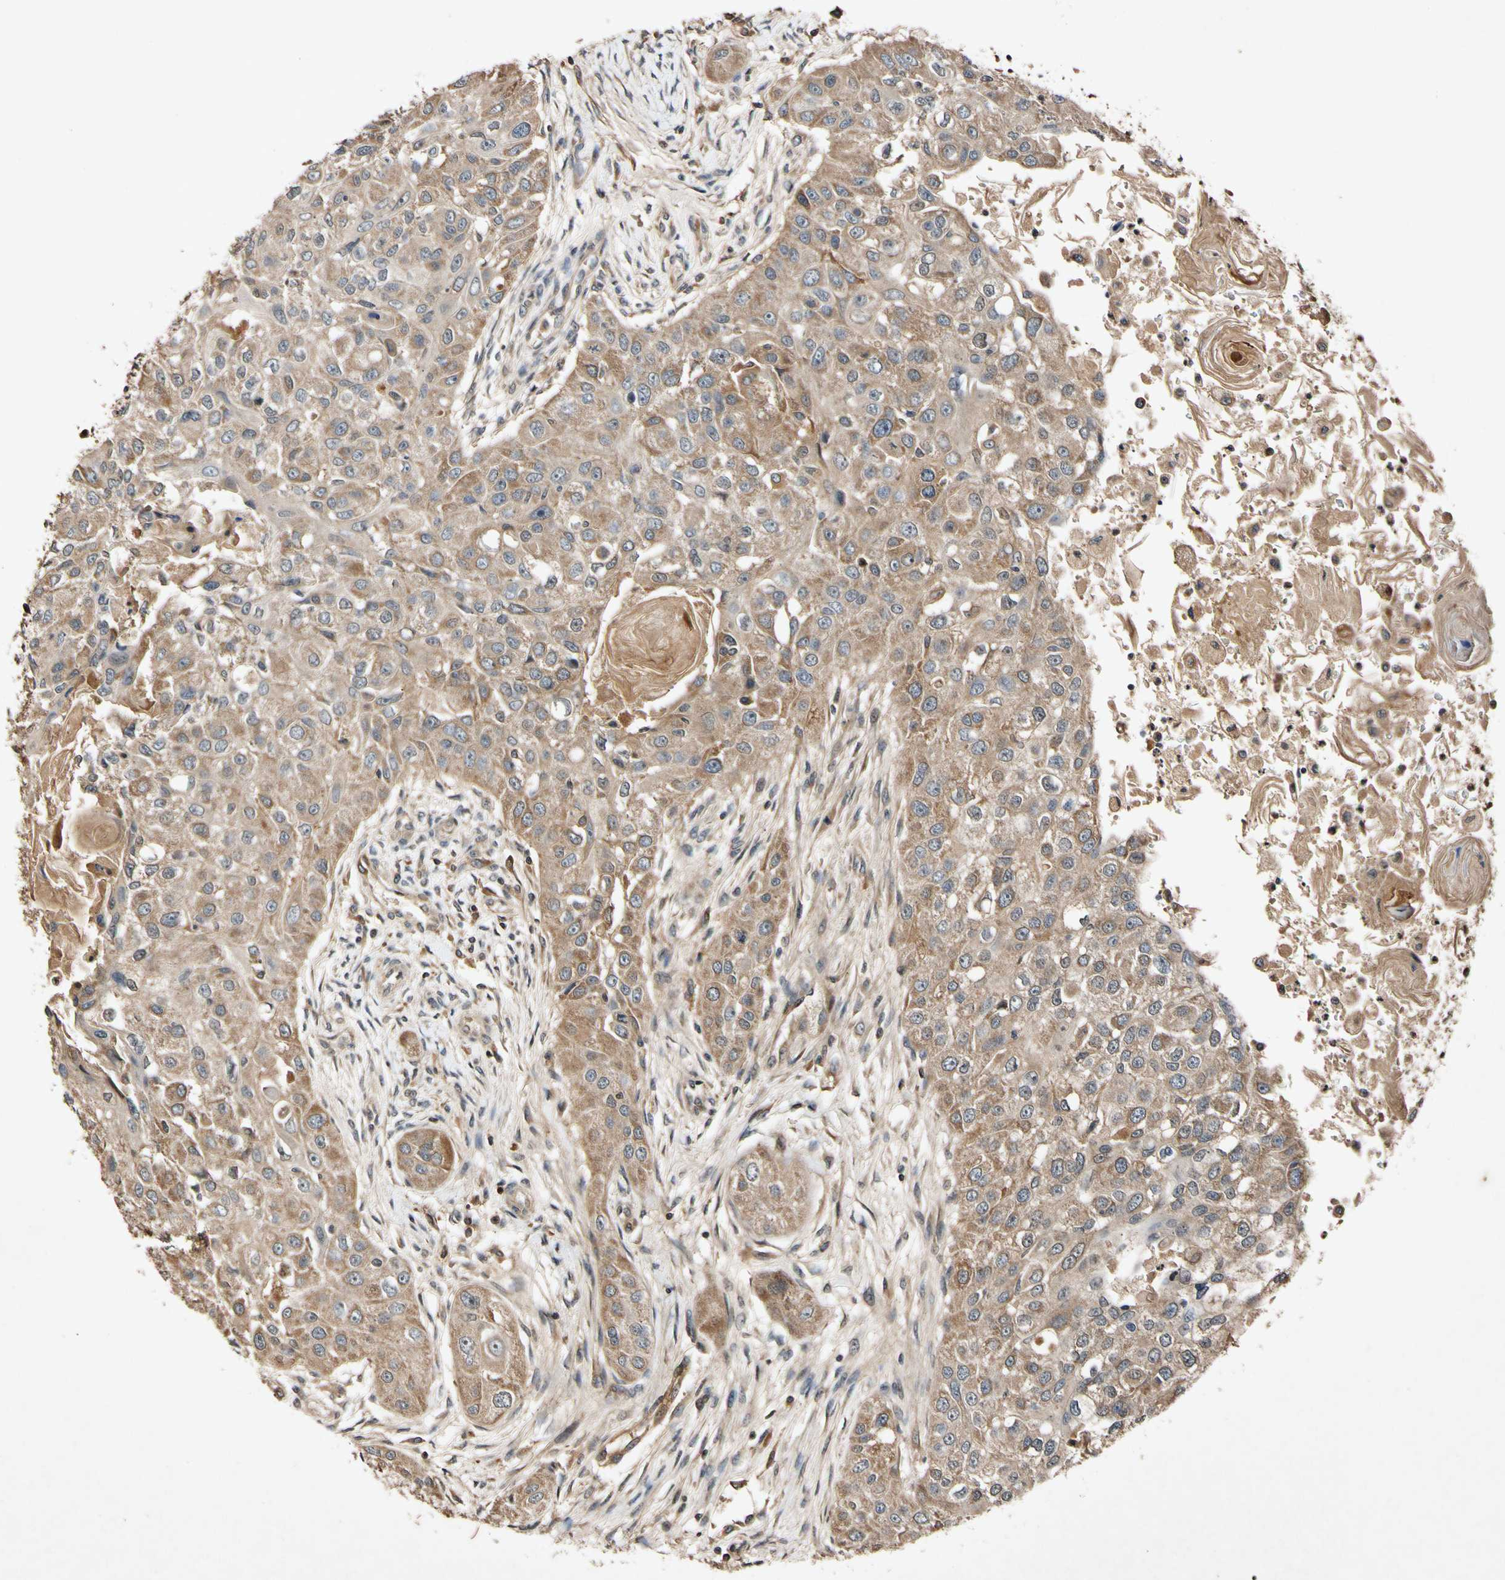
{"staining": {"intensity": "moderate", "quantity": ">75%", "location": "cytoplasmic/membranous"}, "tissue": "head and neck cancer", "cell_type": "Tumor cells", "image_type": "cancer", "snomed": [{"axis": "morphology", "description": "Normal tissue, NOS"}, {"axis": "morphology", "description": "Squamous cell carcinoma, NOS"}, {"axis": "topography", "description": "Skeletal muscle"}, {"axis": "topography", "description": "Head-Neck"}], "caption": "Protein staining of head and neck cancer (squamous cell carcinoma) tissue displays moderate cytoplasmic/membranous positivity in approximately >75% of tumor cells. (DAB = brown stain, brightfield microscopy at high magnification).", "gene": "PLAT", "patient": {"sex": "male", "age": 51}}